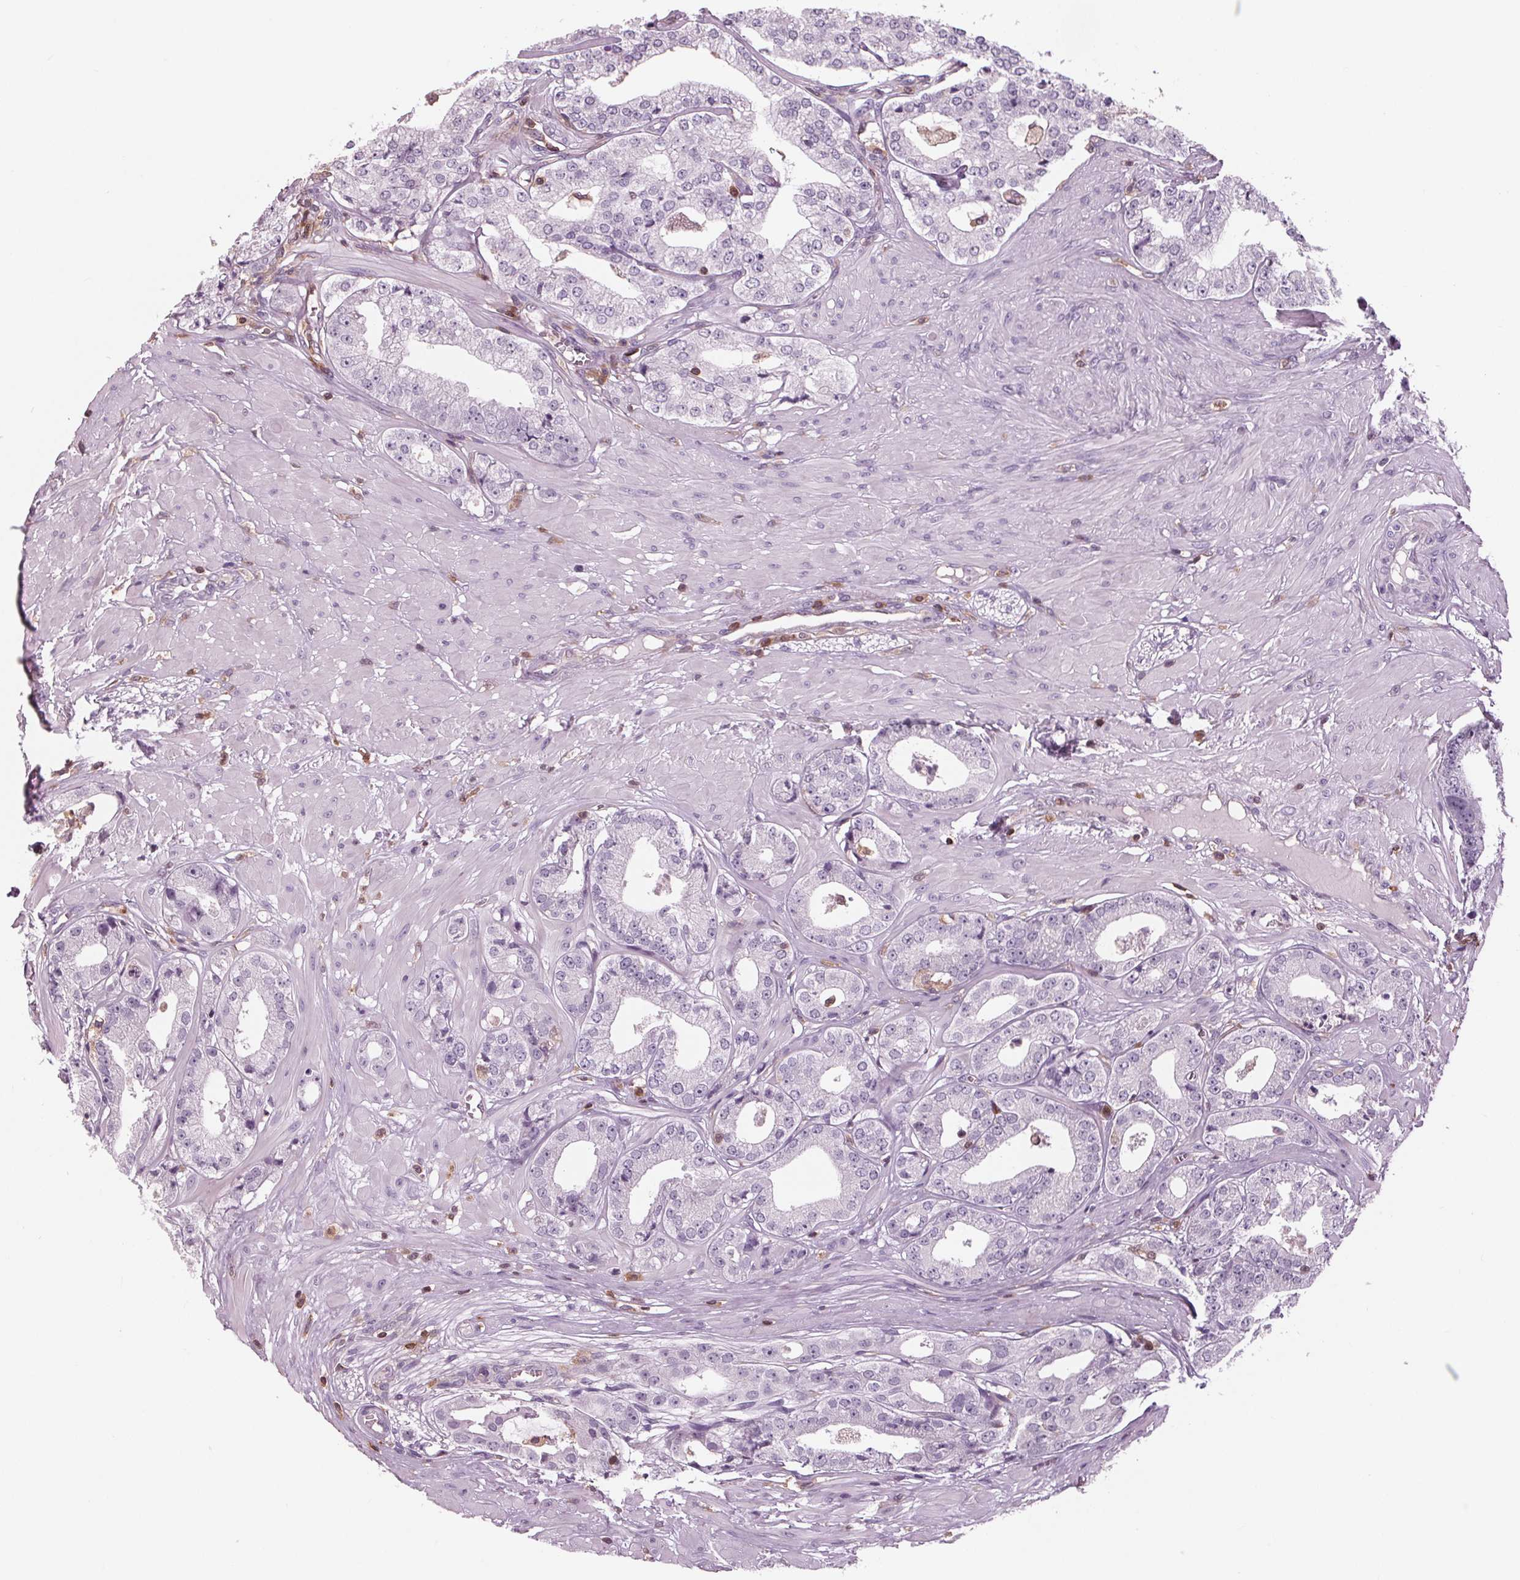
{"staining": {"intensity": "negative", "quantity": "none", "location": "none"}, "tissue": "prostate cancer", "cell_type": "Tumor cells", "image_type": "cancer", "snomed": [{"axis": "morphology", "description": "Adenocarcinoma, Low grade"}, {"axis": "topography", "description": "Prostate"}], "caption": "There is no significant positivity in tumor cells of low-grade adenocarcinoma (prostate).", "gene": "ARHGAP25", "patient": {"sex": "male", "age": 60}}